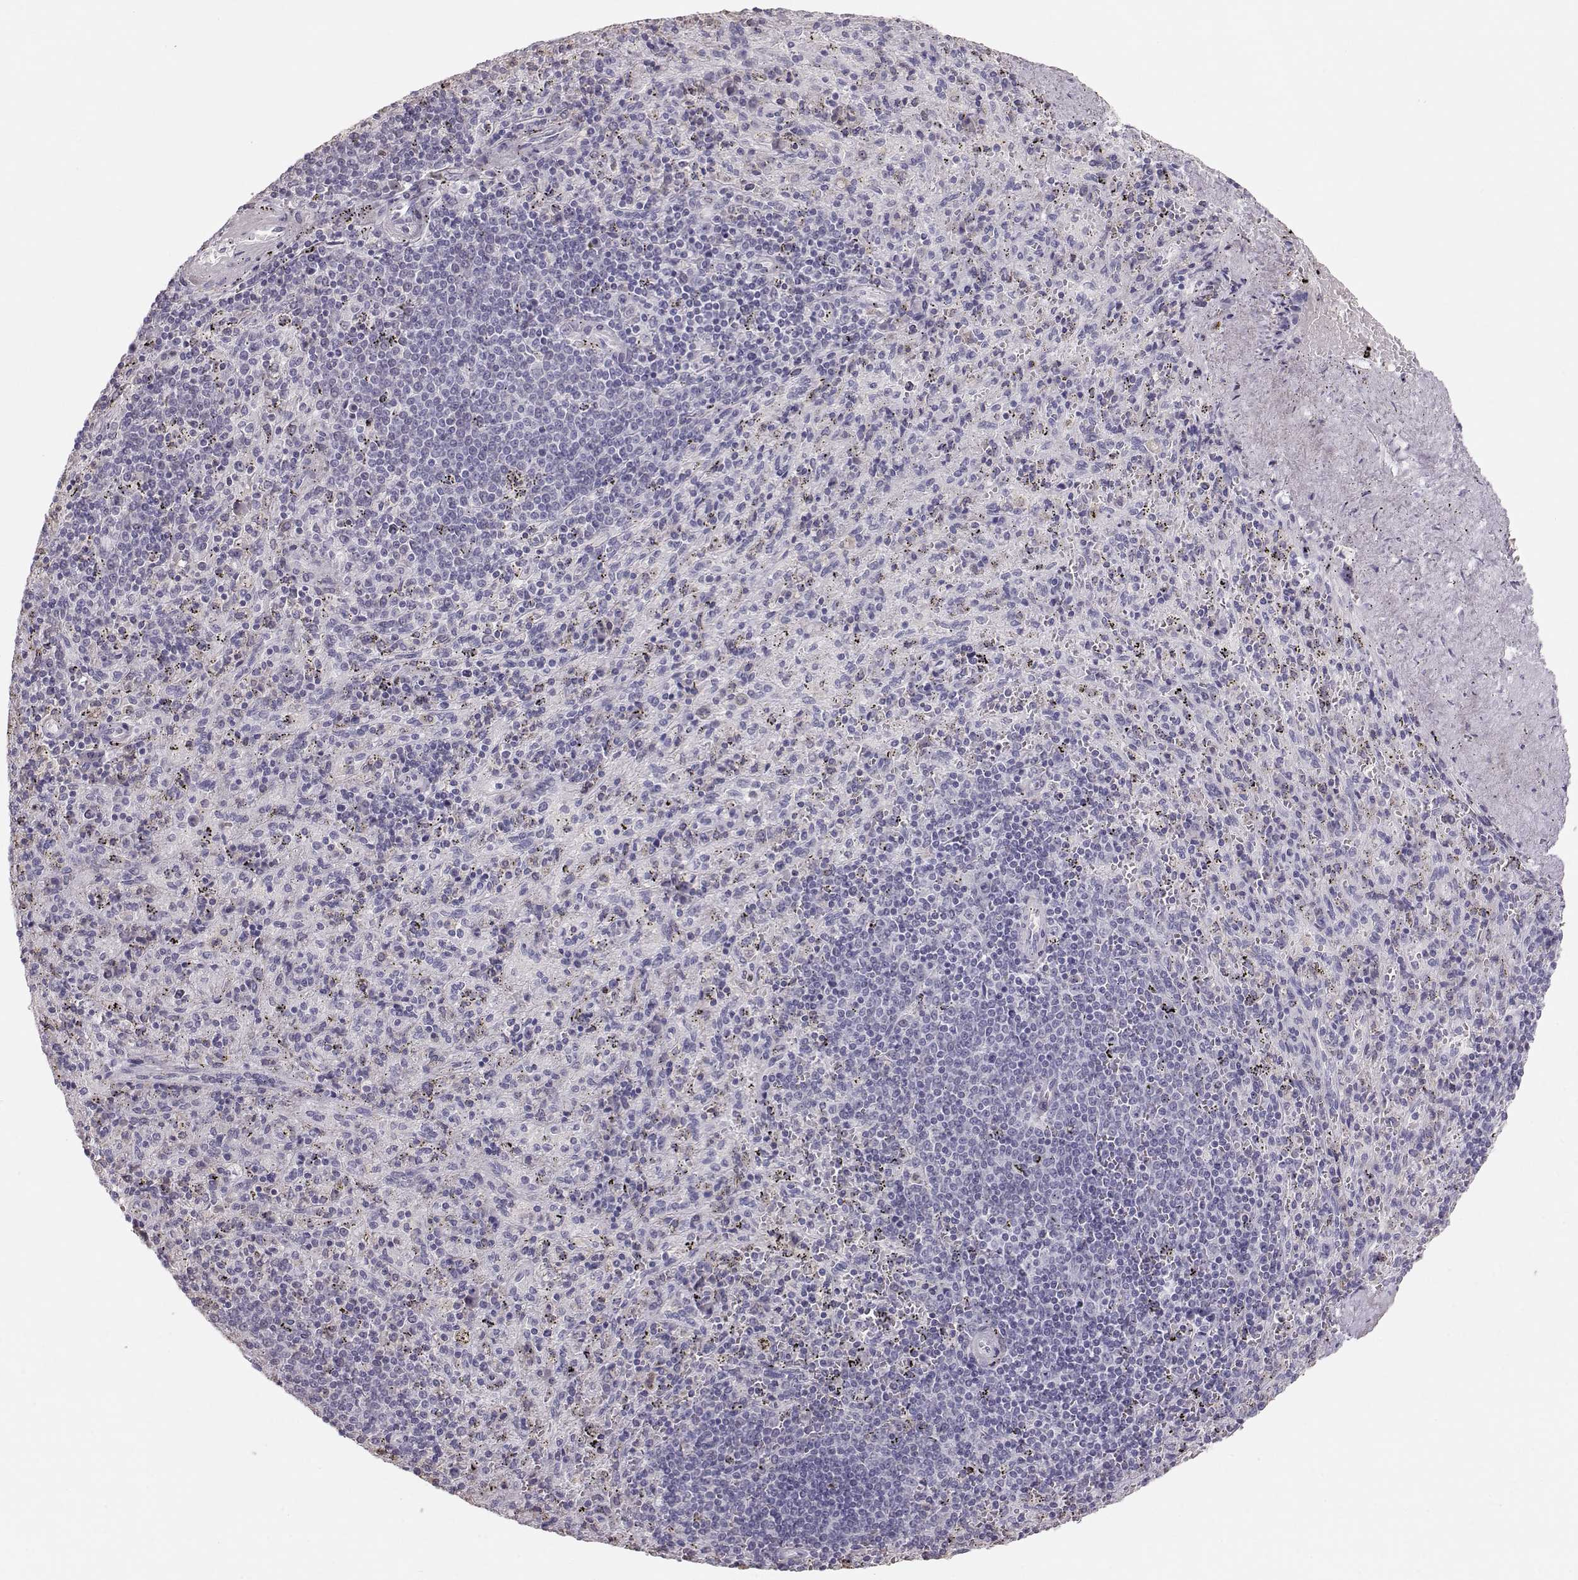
{"staining": {"intensity": "negative", "quantity": "none", "location": "none"}, "tissue": "spleen", "cell_type": "Cells in red pulp", "image_type": "normal", "snomed": [{"axis": "morphology", "description": "Normal tissue, NOS"}, {"axis": "topography", "description": "Spleen"}], "caption": "Spleen stained for a protein using IHC displays no staining cells in red pulp.", "gene": "POU1F1", "patient": {"sex": "male", "age": 57}}